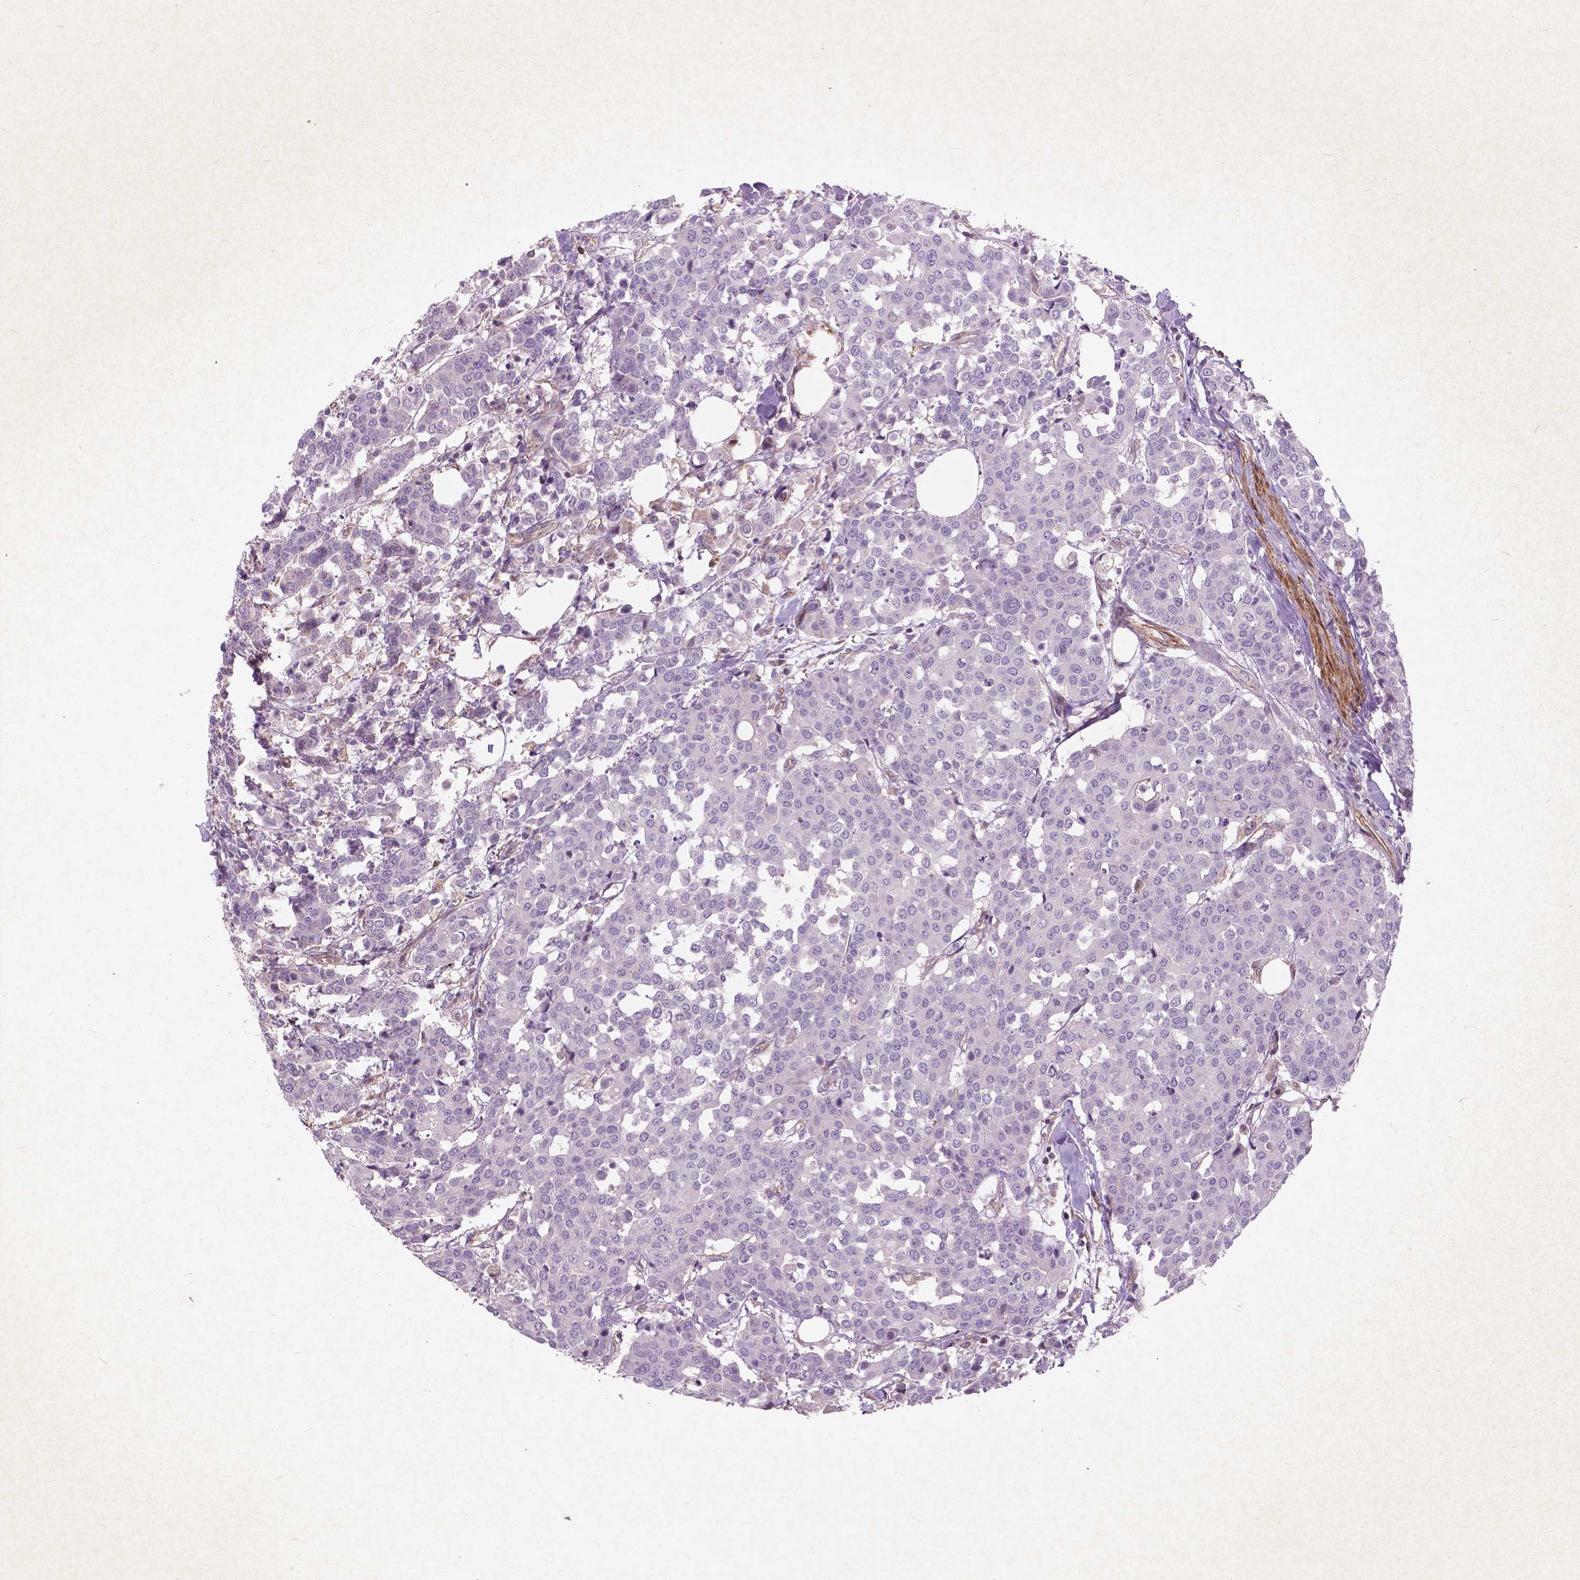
{"staining": {"intensity": "negative", "quantity": "none", "location": "none"}, "tissue": "carcinoid", "cell_type": "Tumor cells", "image_type": "cancer", "snomed": [{"axis": "morphology", "description": "Carcinoid, malignant, NOS"}, {"axis": "topography", "description": "Colon"}], "caption": "A high-resolution photomicrograph shows immunohistochemistry staining of carcinoid (malignant), which demonstrates no significant expression in tumor cells.", "gene": "RFPL4B", "patient": {"sex": "male", "age": 81}}